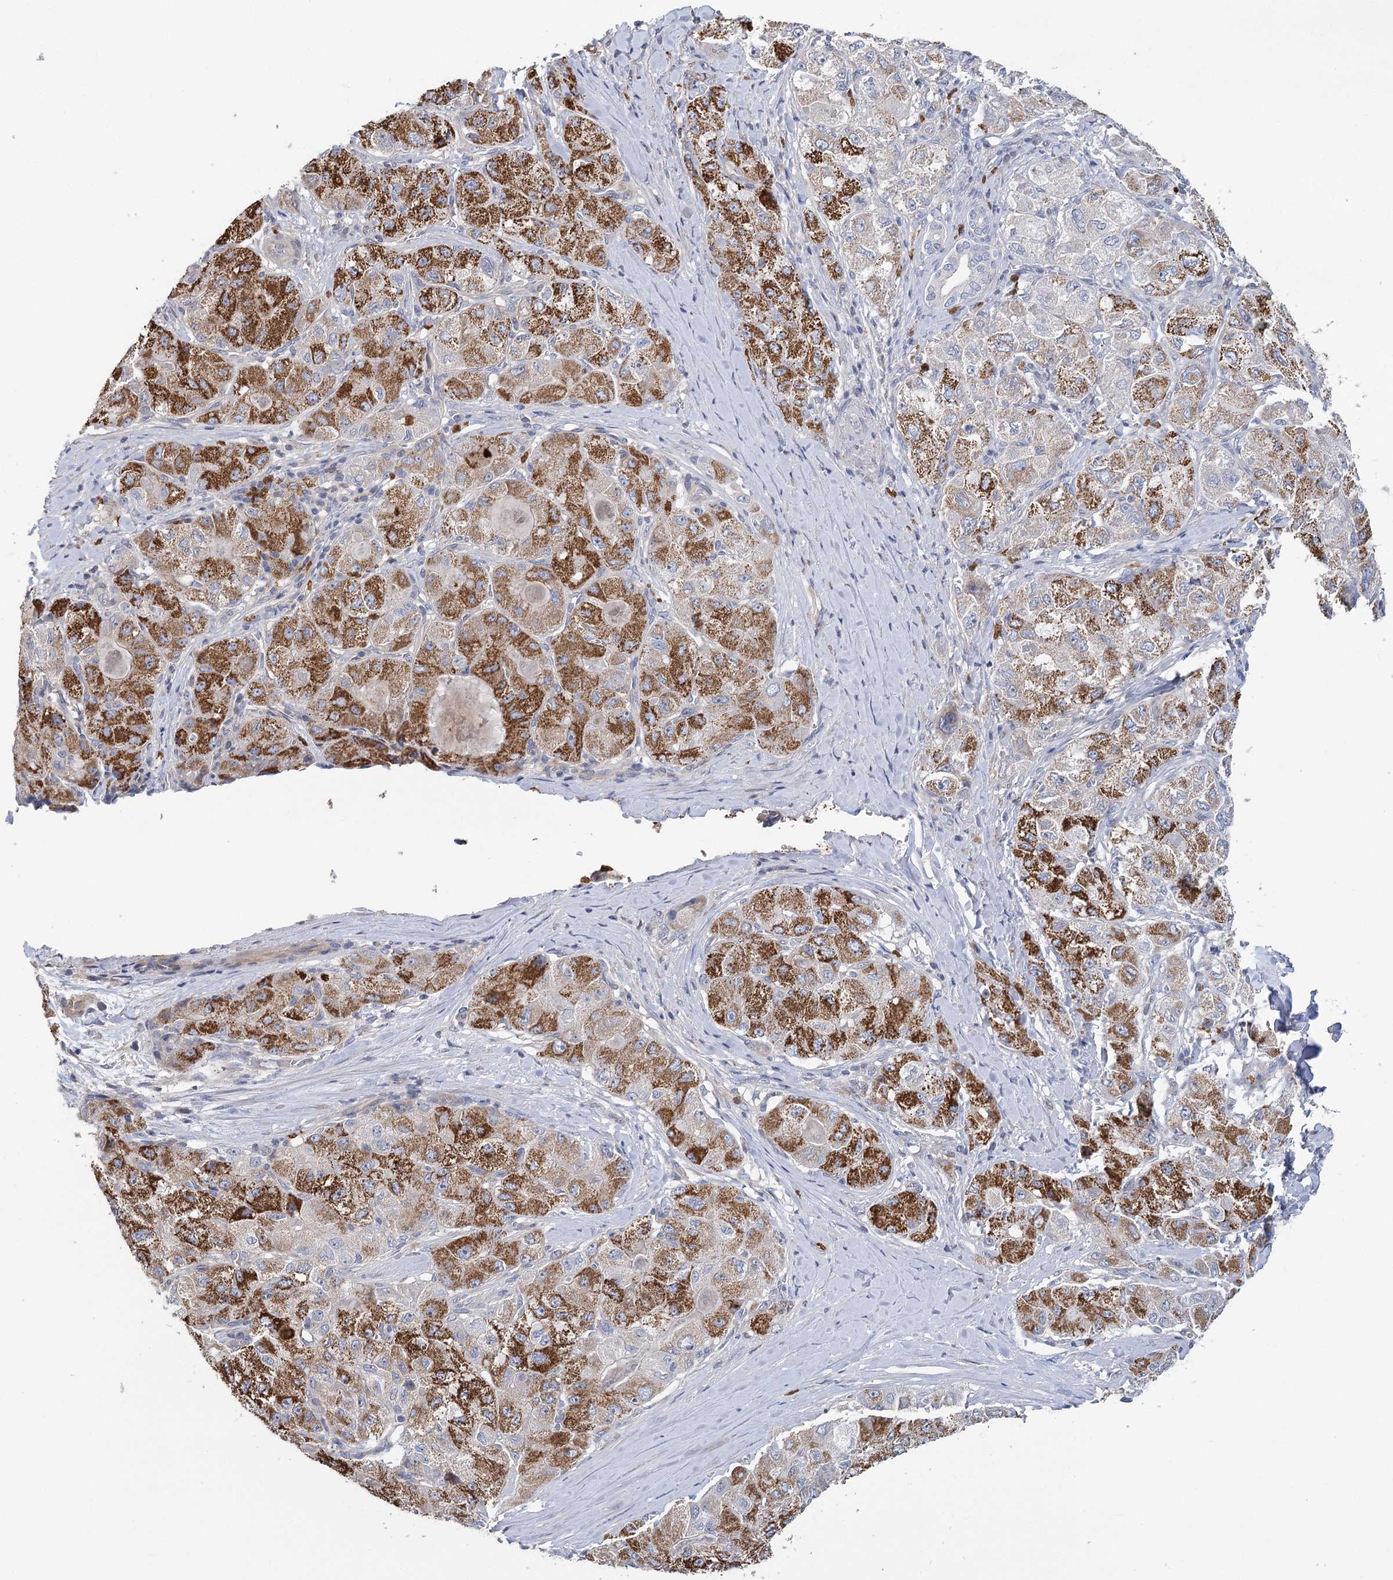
{"staining": {"intensity": "strong", "quantity": "25%-75%", "location": "cytoplasmic/membranous"}, "tissue": "liver cancer", "cell_type": "Tumor cells", "image_type": "cancer", "snomed": [{"axis": "morphology", "description": "Carcinoma, Hepatocellular, NOS"}, {"axis": "topography", "description": "Liver"}], "caption": "This histopathology image reveals immunohistochemistry (IHC) staining of human liver cancer, with high strong cytoplasmic/membranous staining in approximately 25%-75% of tumor cells.", "gene": "EPB41L5", "patient": {"sex": "male", "age": 80}}